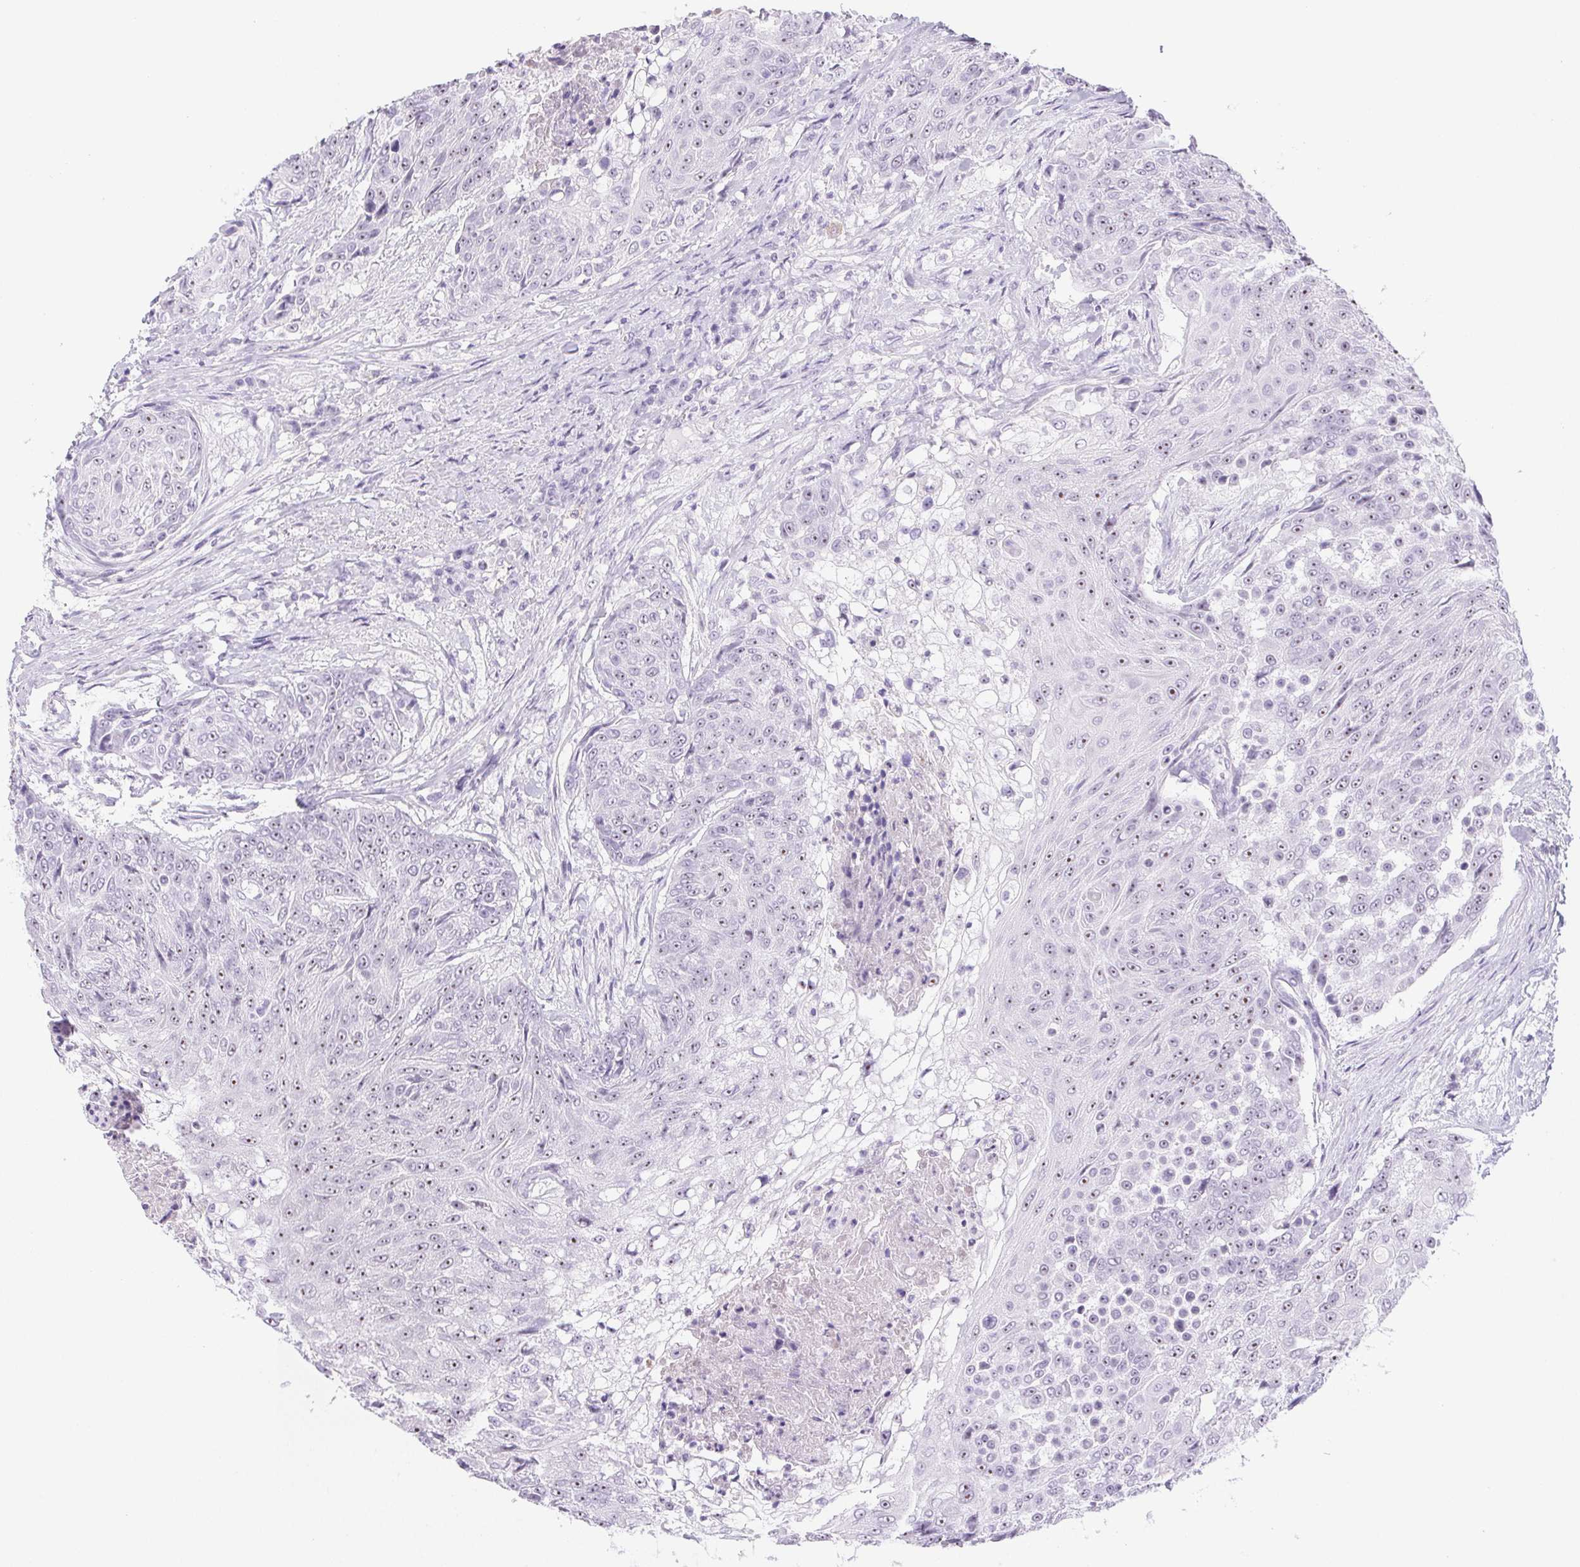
{"staining": {"intensity": "moderate", "quantity": "25%-75%", "location": "nuclear"}, "tissue": "urothelial cancer", "cell_type": "Tumor cells", "image_type": "cancer", "snomed": [{"axis": "morphology", "description": "Urothelial carcinoma, High grade"}, {"axis": "topography", "description": "Urinary bladder"}], "caption": "This micrograph displays immunohistochemistry staining of human urothelial carcinoma (high-grade), with medium moderate nuclear positivity in about 25%-75% of tumor cells.", "gene": "ST8SIA3", "patient": {"sex": "female", "age": 63}}